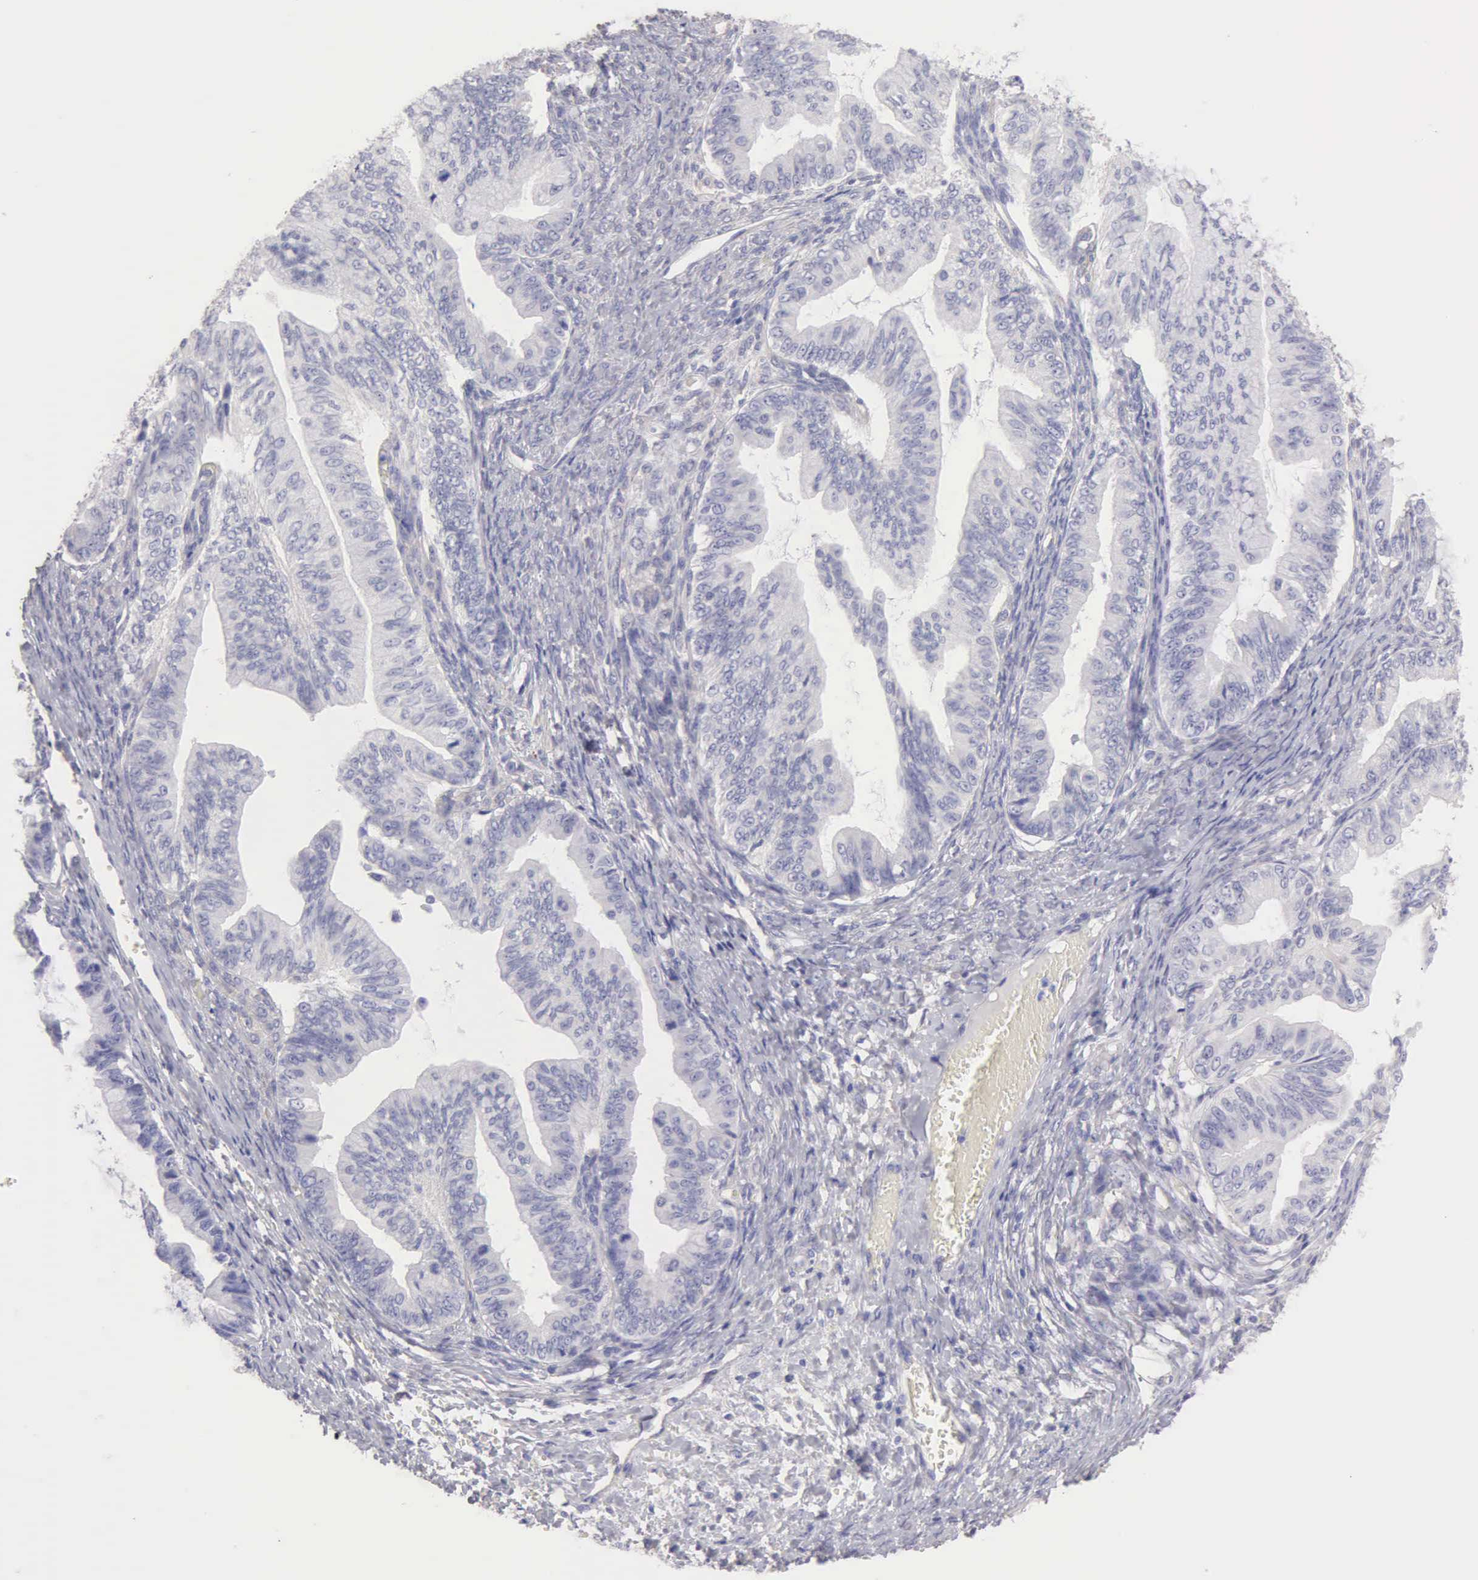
{"staining": {"intensity": "negative", "quantity": "none", "location": "none"}, "tissue": "ovarian cancer", "cell_type": "Tumor cells", "image_type": "cancer", "snomed": [{"axis": "morphology", "description": "Cystadenocarcinoma, mucinous, NOS"}, {"axis": "topography", "description": "Ovary"}], "caption": "This histopathology image is of mucinous cystadenocarcinoma (ovarian) stained with IHC to label a protein in brown with the nuclei are counter-stained blue. There is no positivity in tumor cells.", "gene": "APP", "patient": {"sex": "female", "age": 36}}